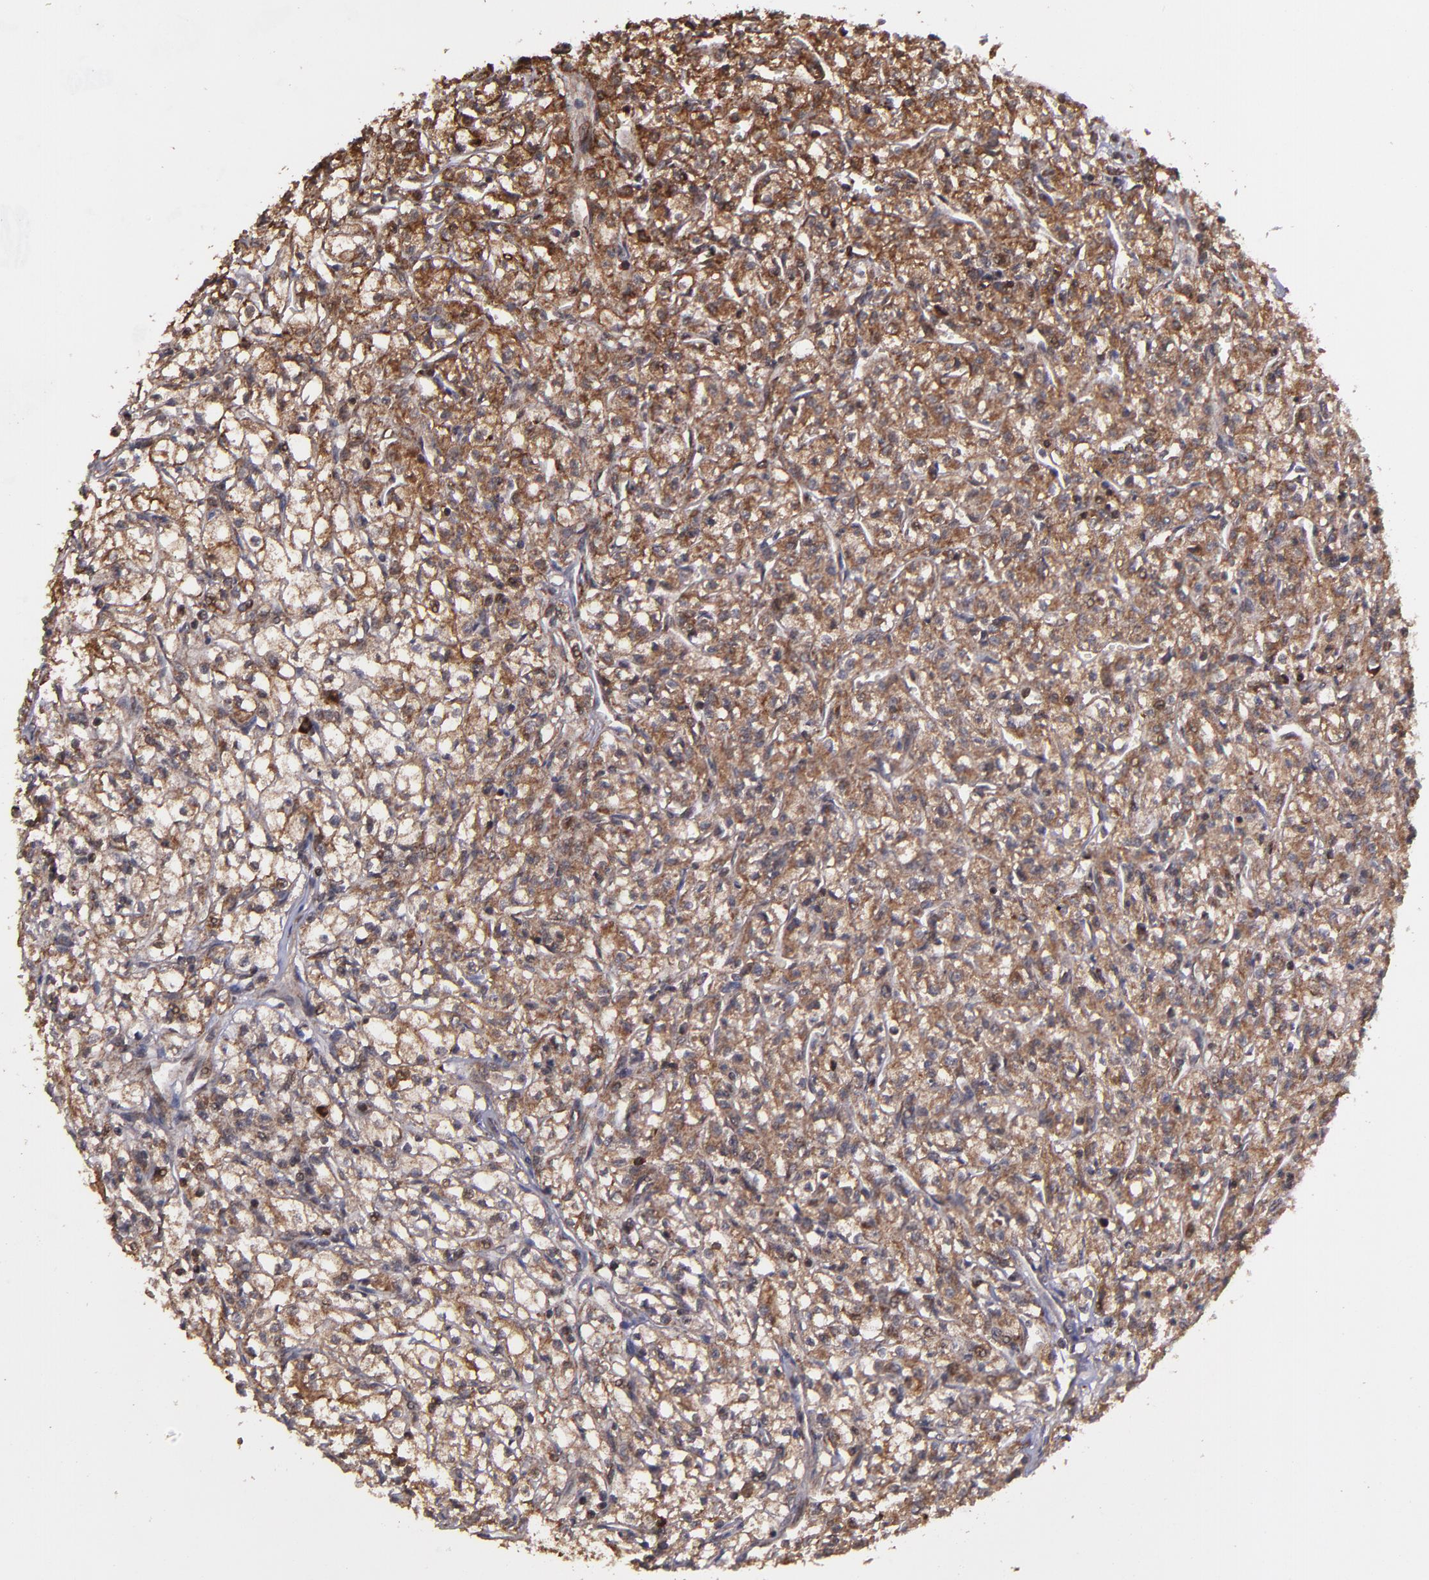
{"staining": {"intensity": "strong", "quantity": ">75%", "location": "cytoplasmic/membranous,nuclear"}, "tissue": "renal cancer", "cell_type": "Tumor cells", "image_type": "cancer", "snomed": [{"axis": "morphology", "description": "Adenocarcinoma, NOS"}, {"axis": "topography", "description": "Kidney"}], "caption": "Renal cancer stained with DAB (3,3'-diaminobenzidine) IHC demonstrates high levels of strong cytoplasmic/membranous and nuclear expression in about >75% of tumor cells. (DAB IHC, brown staining for protein, blue staining for nuclei).", "gene": "EIF4ENIF1", "patient": {"sex": "male", "age": 61}}